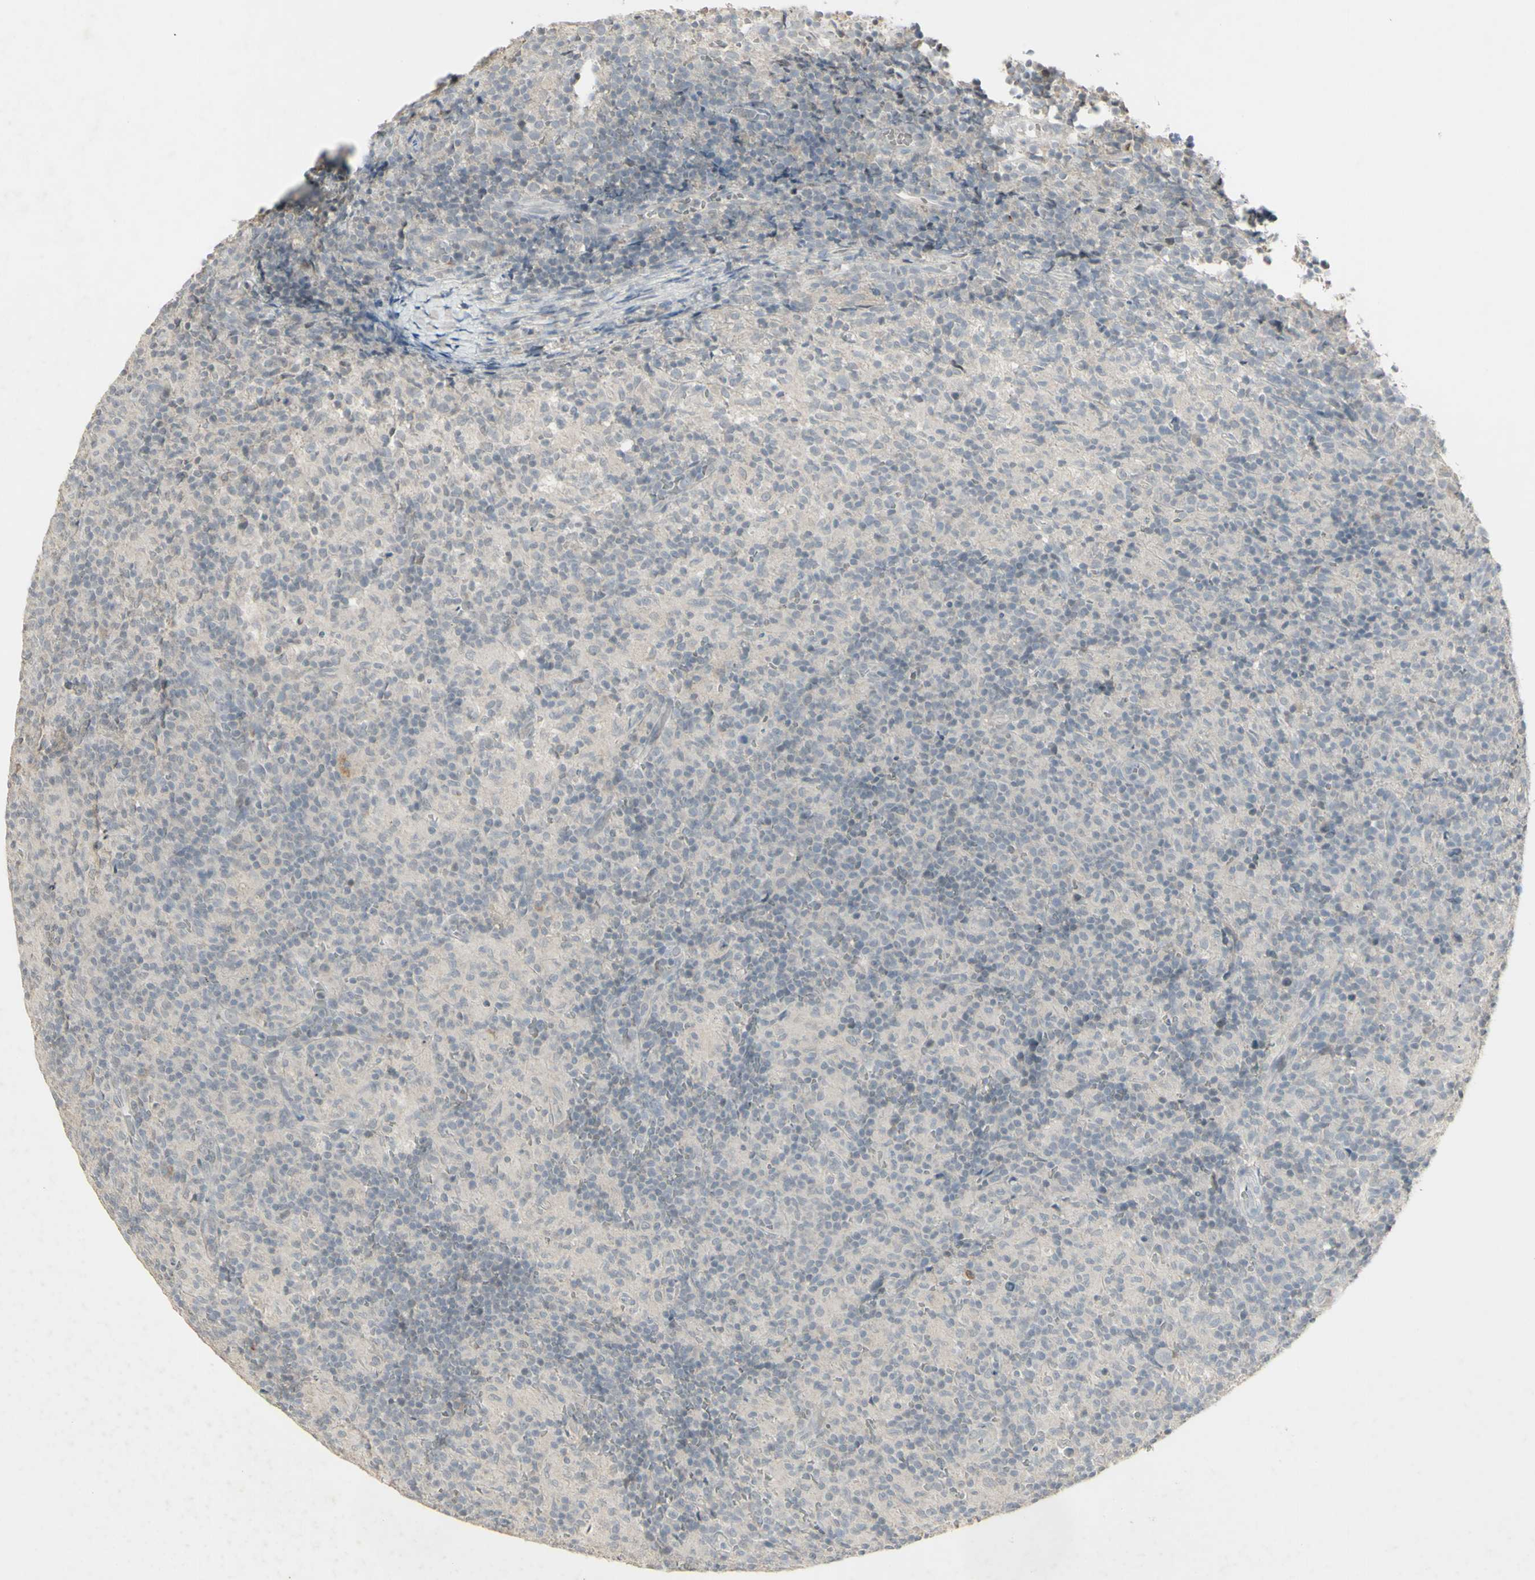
{"staining": {"intensity": "negative", "quantity": "none", "location": "none"}, "tissue": "lymph node", "cell_type": "Germinal center cells", "image_type": "normal", "snomed": [{"axis": "morphology", "description": "Normal tissue, NOS"}, {"axis": "morphology", "description": "Inflammation, NOS"}, {"axis": "topography", "description": "Lymph node"}], "caption": "Lymph node was stained to show a protein in brown. There is no significant positivity in germinal center cells. (DAB (3,3'-diaminobenzidine) IHC, high magnification).", "gene": "C1orf116", "patient": {"sex": "male", "age": 55}}